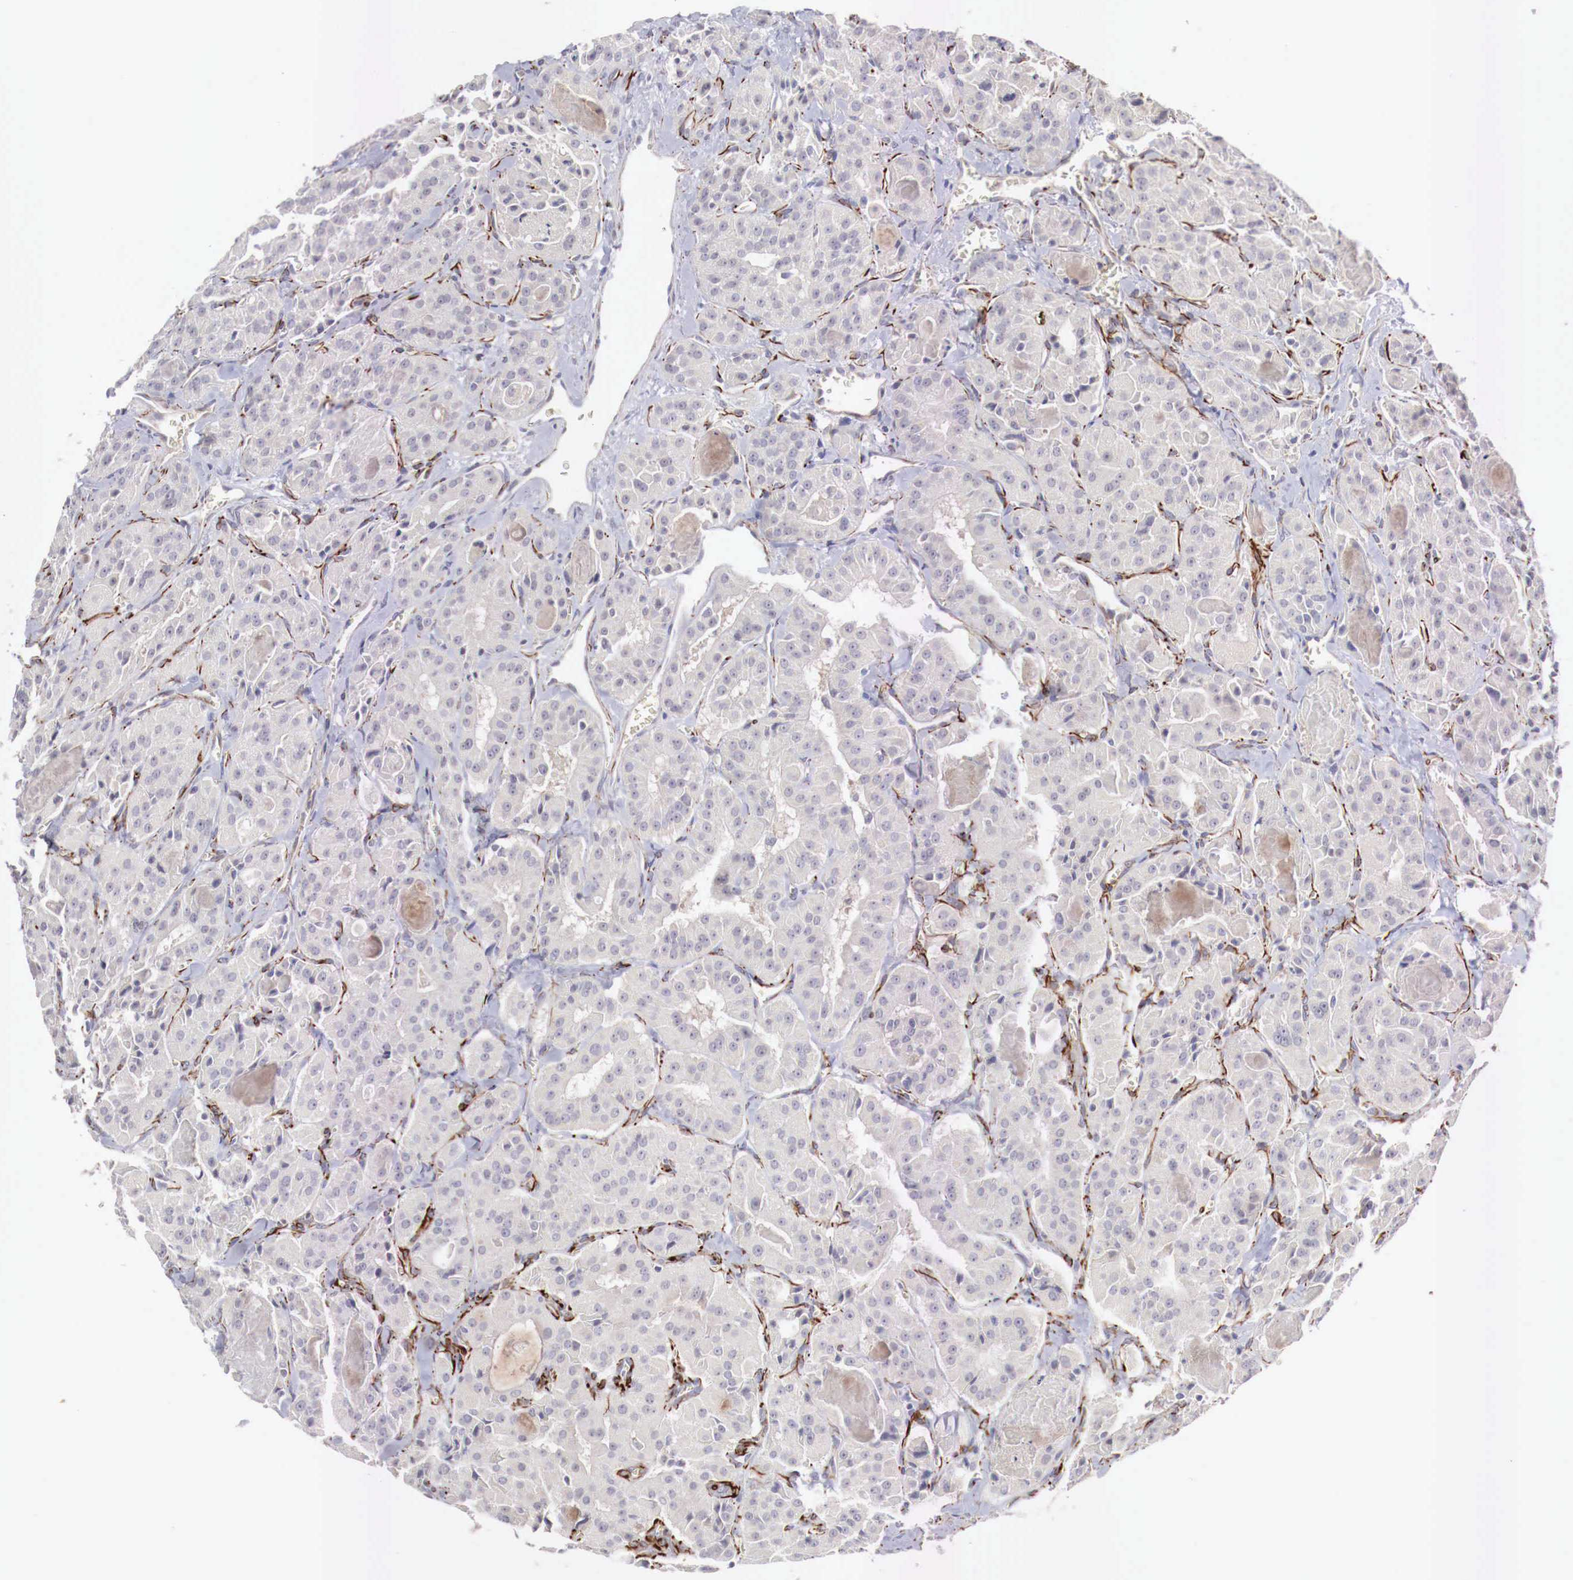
{"staining": {"intensity": "negative", "quantity": "none", "location": "none"}, "tissue": "thyroid cancer", "cell_type": "Tumor cells", "image_type": "cancer", "snomed": [{"axis": "morphology", "description": "Carcinoma, NOS"}, {"axis": "topography", "description": "Thyroid gland"}], "caption": "A high-resolution photomicrograph shows IHC staining of thyroid carcinoma, which reveals no significant staining in tumor cells. (DAB immunohistochemistry (IHC) visualized using brightfield microscopy, high magnification).", "gene": "WT1", "patient": {"sex": "male", "age": 76}}